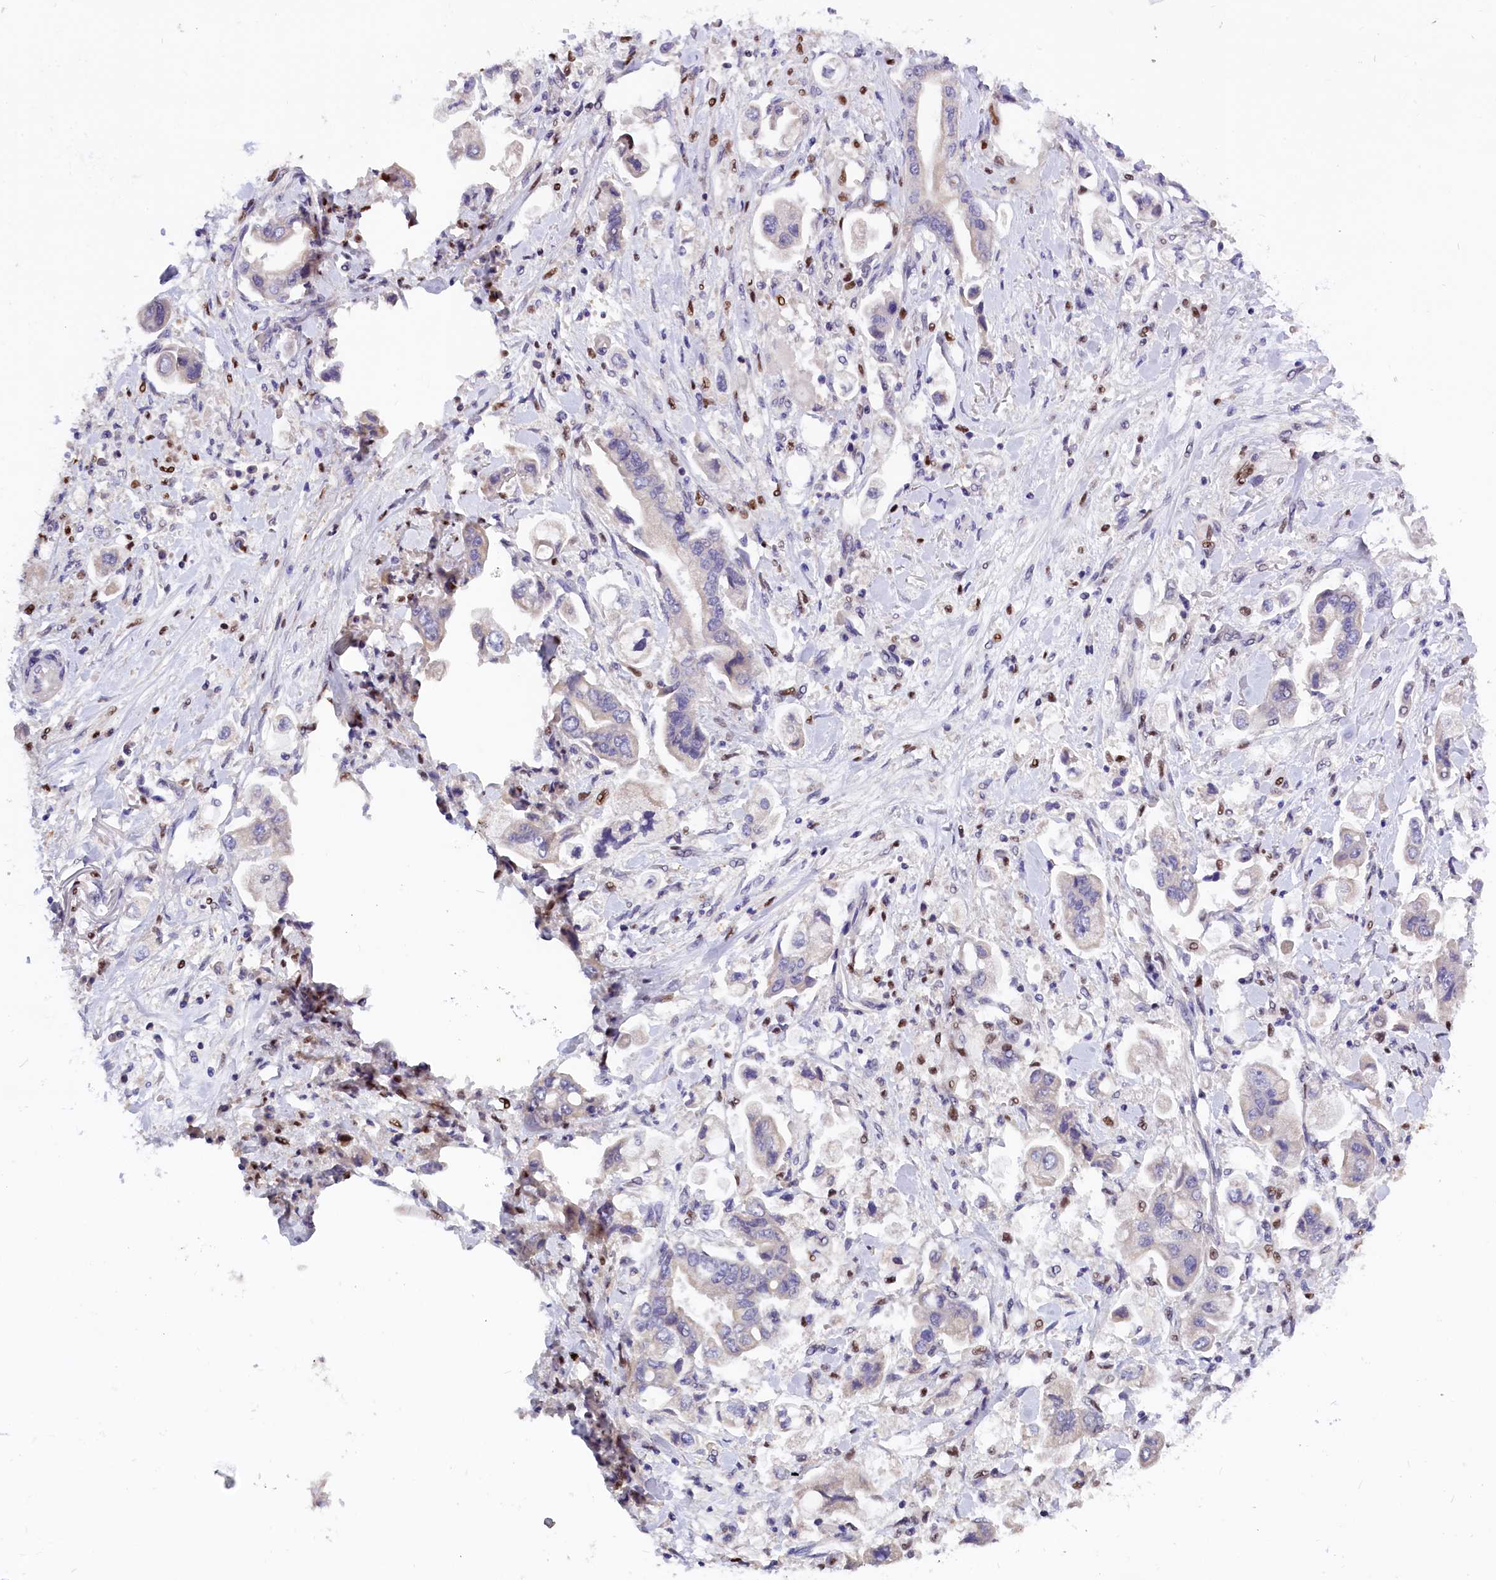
{"staining": {"intensity": "negative", "quantity": "none", "location": "none"}, "tissue": "stomach cancer", "cell_type": "Tumor cells", "image_type": "cancer", "snomed": [{"axis": "morphology", "description": "Adenocarcinoma, NOS"}, {"axis": "topography", "description": "Stomach"}], "caption": "Immunohistochemical staining of human stomach cancer (adenocarcinoma) displays no significant expression in tumor cells.", "gene": "BTBD9", "patient": {"sex": "male", "age": 62}}